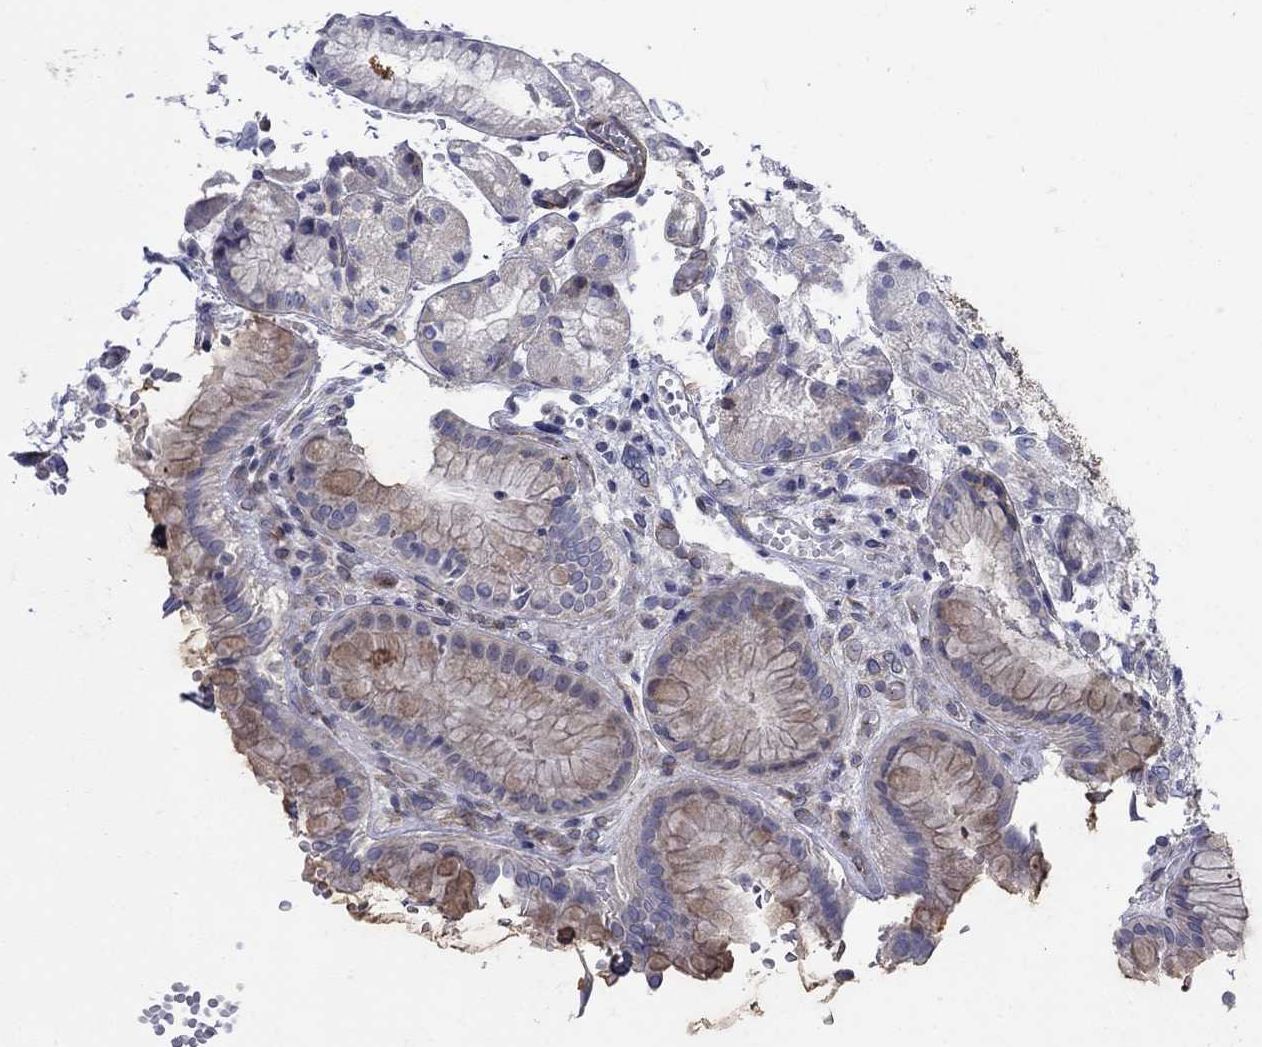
{"staining": {"intensity": "weak", "quantity": "25%-75%", "location": "cytoplasmic/membranous"}, "tissue": "stomach", "cell_type": "Glandular cells", "image_type": "normal", "snomed": [{"axis": "morphology", "description": "Normal tissue, NOS"}, {"axis": "topography", "description": "Stomach, upper"}], "caption": "Unremarkable stomach demonstrates weak cytoplasmic/membranous expression in approximately 25%-75% of glandular cells, visualized by immunohistochemistry.", "gene": "FXR1", "patient": {"sex": "male", "age": 72}}